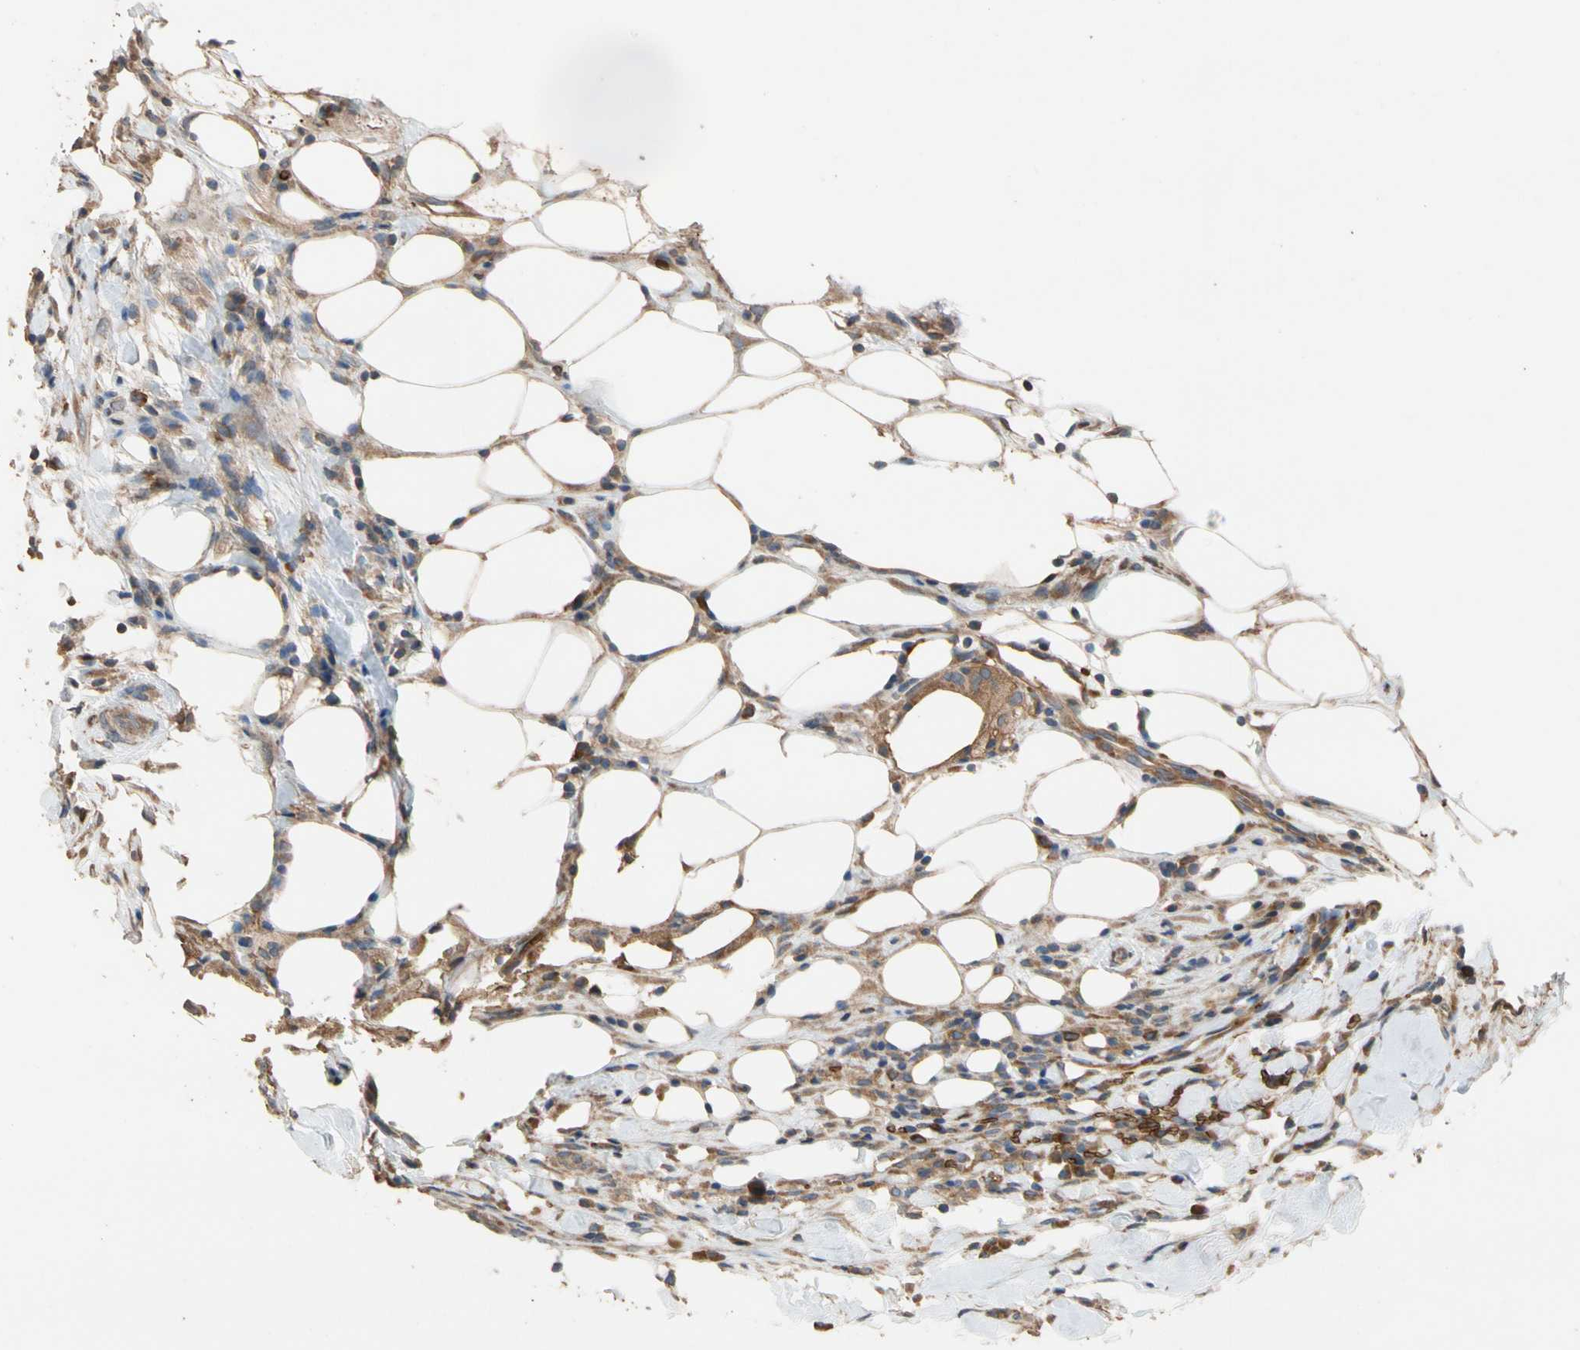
{"staining": {"intensity": "moderate", "quantity": ">75%", "location": "cytoplasmic/membranous"}, "tissue": "breast cancer", "cell_type": "Tumor cells", "image_type": "cancer", "snomed": [{"axis": "morphology", "description": "Duct carcinoma"}, {"axis": "topography", "description": "Breast"}], "caption": "This micrograph exhibits intraductal carcinoma (breast) stained with immunohistochemistry (IHC) to label a protein in brown. The cytoplasmic/membranous of tumor cells show moderate positivity for the protein. Nuclei are counter-stained blue.", "gene": "RIOK2", "patient": {"sex": "female", "age": 37}}